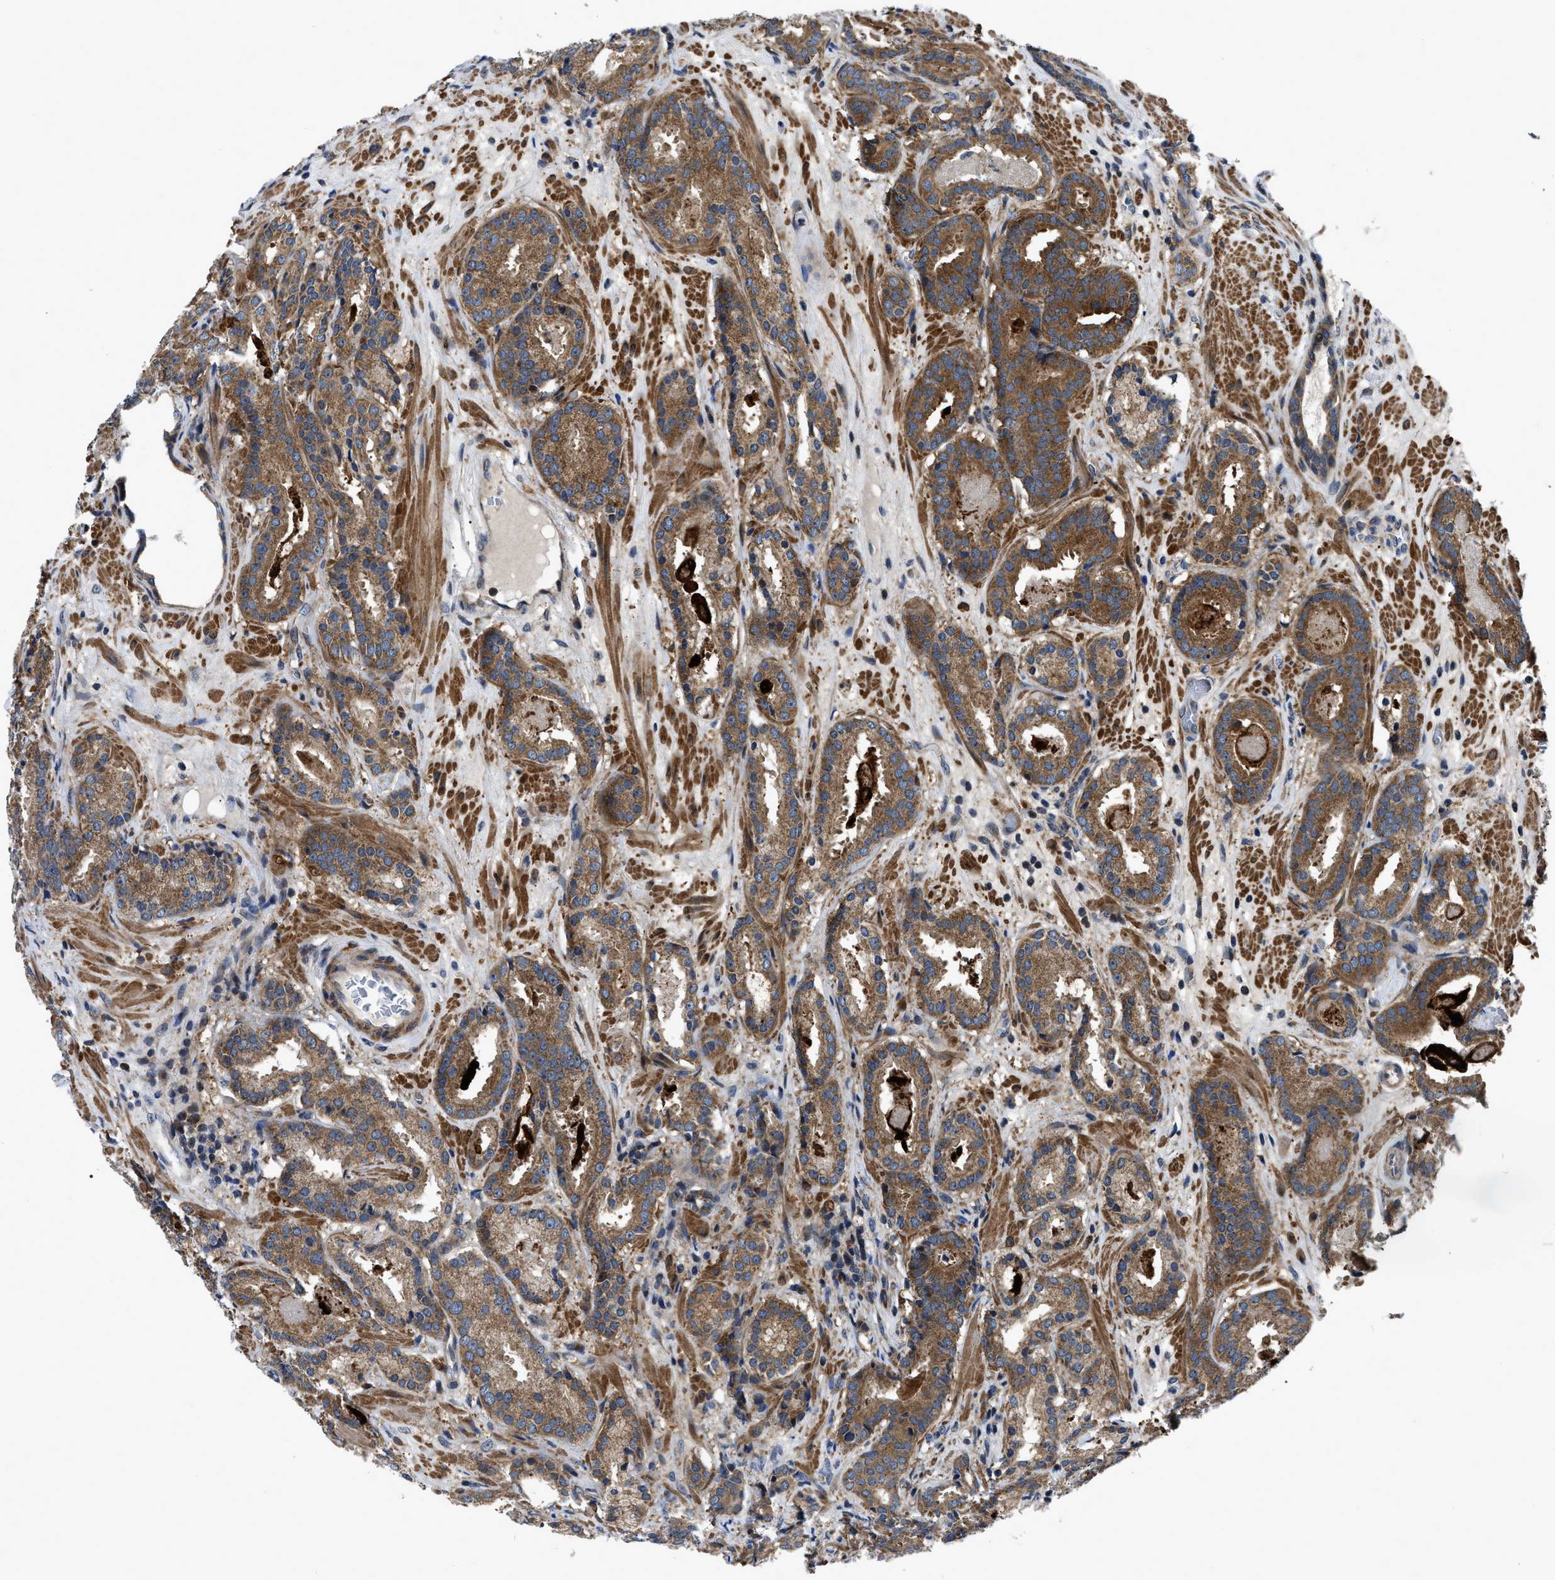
{"staining": {"intensity": "moderate", "quantity": ">75%", "location": "cytoplasmic/membranous"}, "tissue": "prostate cancer", "cell_type": "Tumor cells", "image_type": "cancer", "snomed": [{"axis": "morphology", "description": "Adenocarcinoma, Low grade"}, {"axis": "topography", "description": "Prostate"}], "caption": "Immunohistochemical staining of prostate cancer displays medium levels of moderate cytoplasmic/membranous protein expression in approximately >75% of tumor cells.", "gene": "PPWD1", "patient": {"sex": "male", "age": 69}}